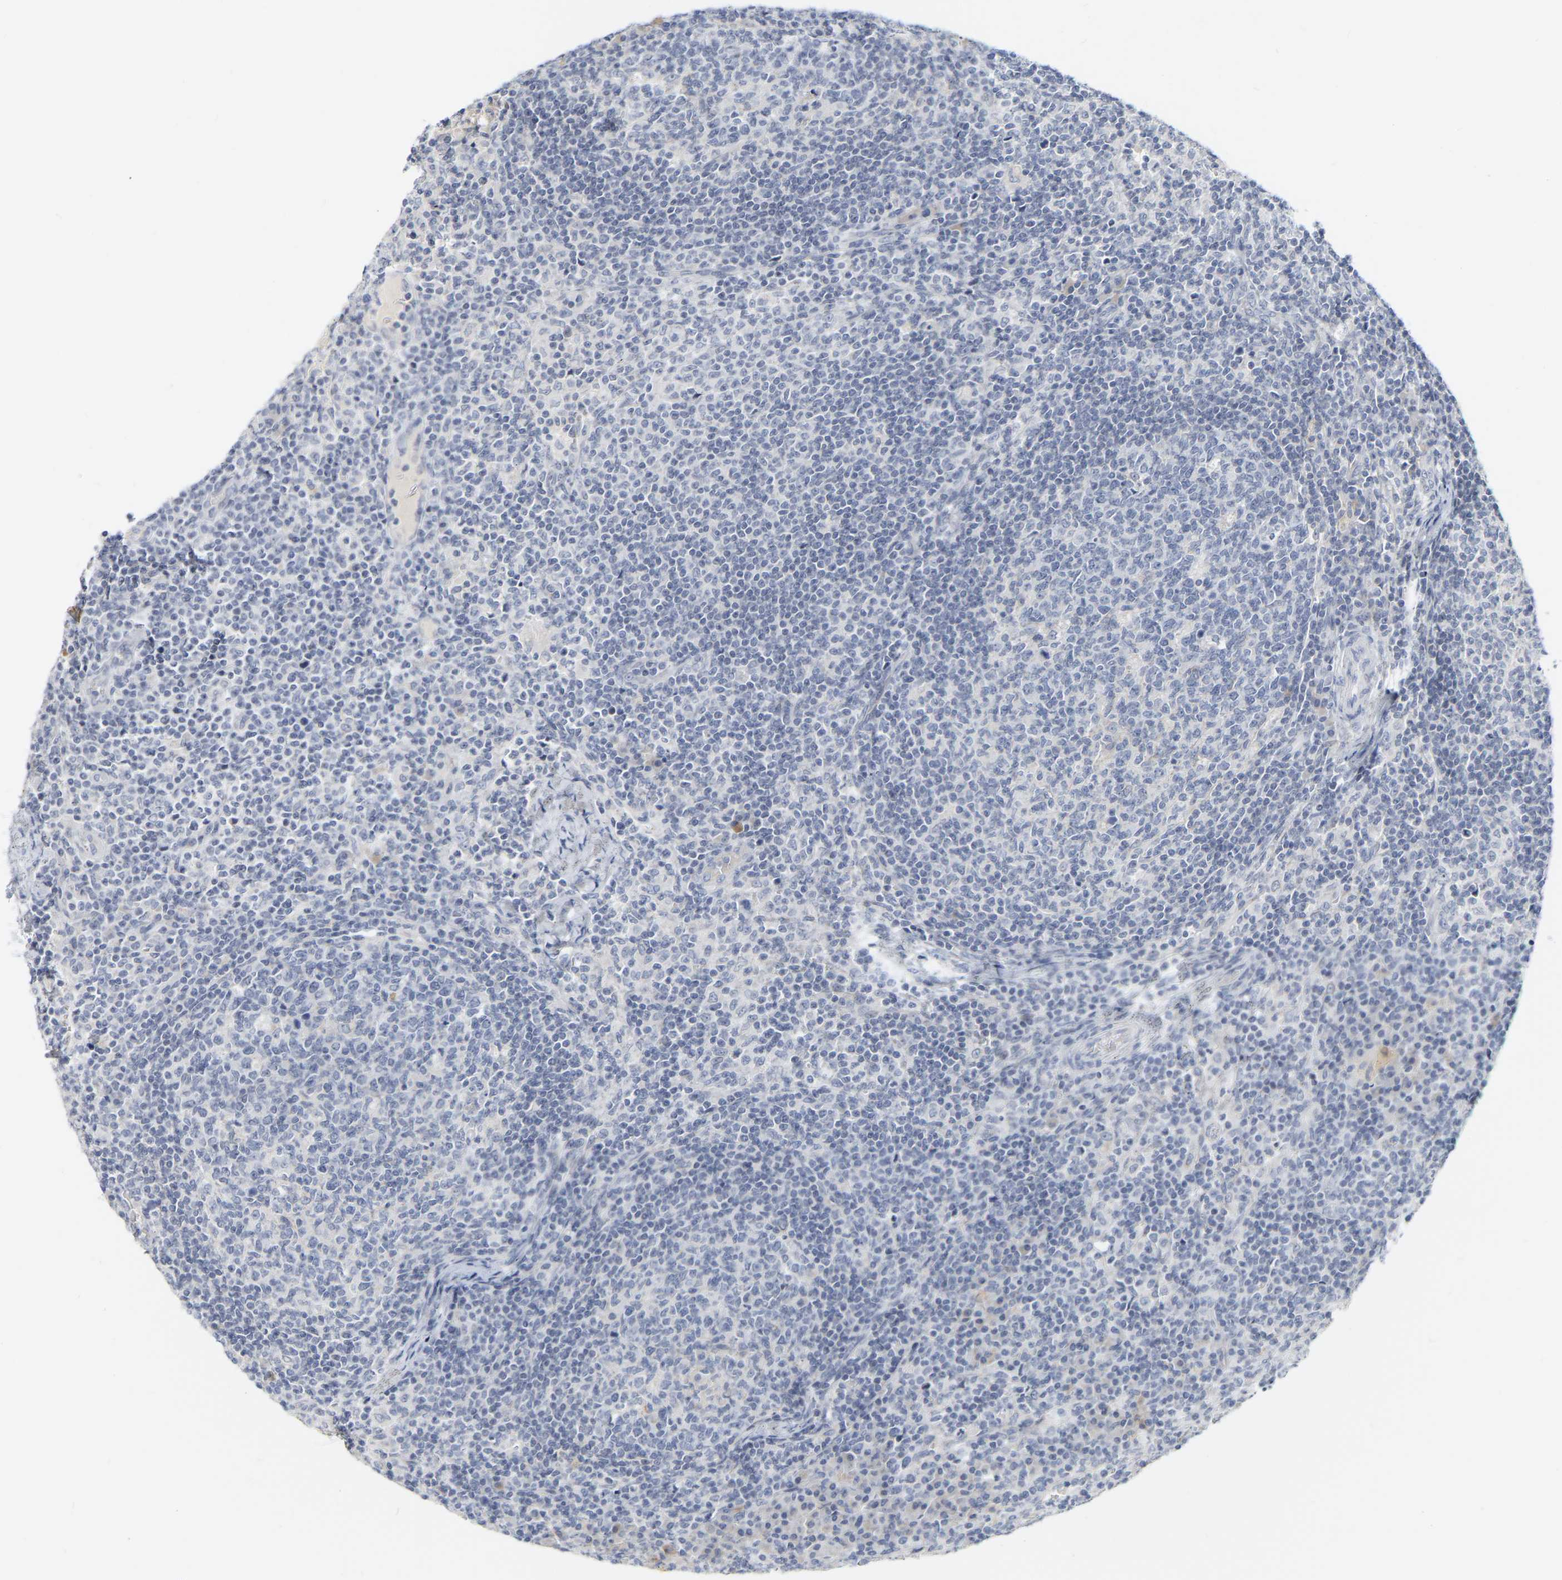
{"staining": {"intensity": "negative", "quantity": "none", "location": "none"}, "tissue": "lymph node", "cell_type": "Germinal center cells", "image_type": "normal", "snomed": [{"axis": "morphology", "description": "Normal tissue, NOS"}, {"axis": "morphology", "description": "Inflammation, NOS"}, {"axis": "topography", "description": "Lymph node"}], "caption": "Image shows no significant protein positivity in germinal center cells of unremarkable lymph node. (Immunohistochemistry, brightfield microscopy, high magnification).", "gene": "KRT76", "patient": {"sex": "male", "age": 55}}